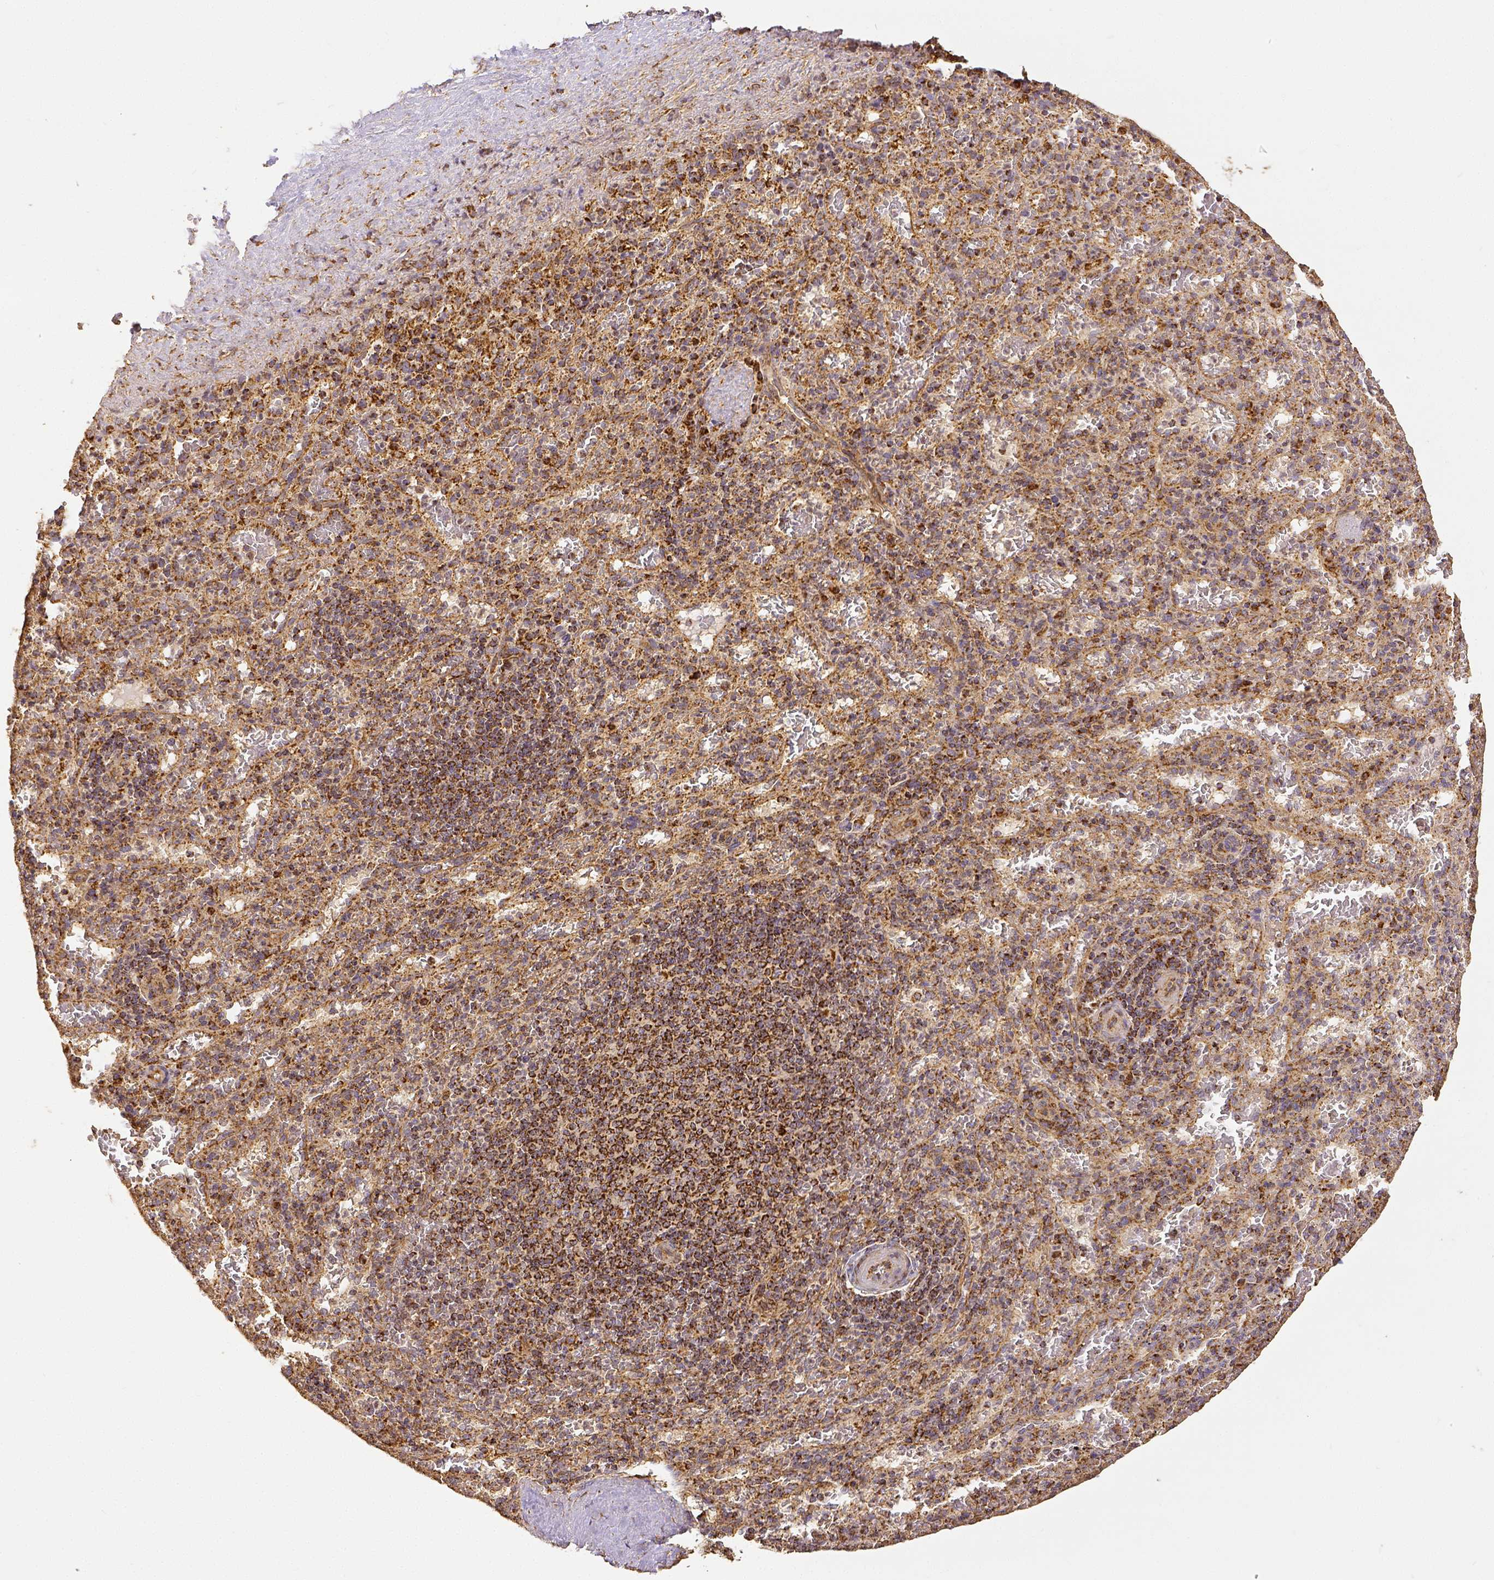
{"staining": {"intensity": "strong", "quantity": "25%-75%", "location": "cytoplasmic/membranous"}, "tissue": "spleen", "cell_type": "Cells in red pulp", "image_type": "normal", "snomed": [{"axis": "morphology", "description": "Normal tissue, NOS"}, {"axis": "topography", "description": "Spleen"}], "caption": "Normal spleen reveals strong cytoplasmic/membranous positivity in approximately 25%-75% of cells in red pulp, visualized by immunohistochemistry. (IHC, brightfield microscopy, high magnification).", "gene": "SDHB", "patient": {"sex": "male", "age": 57}}